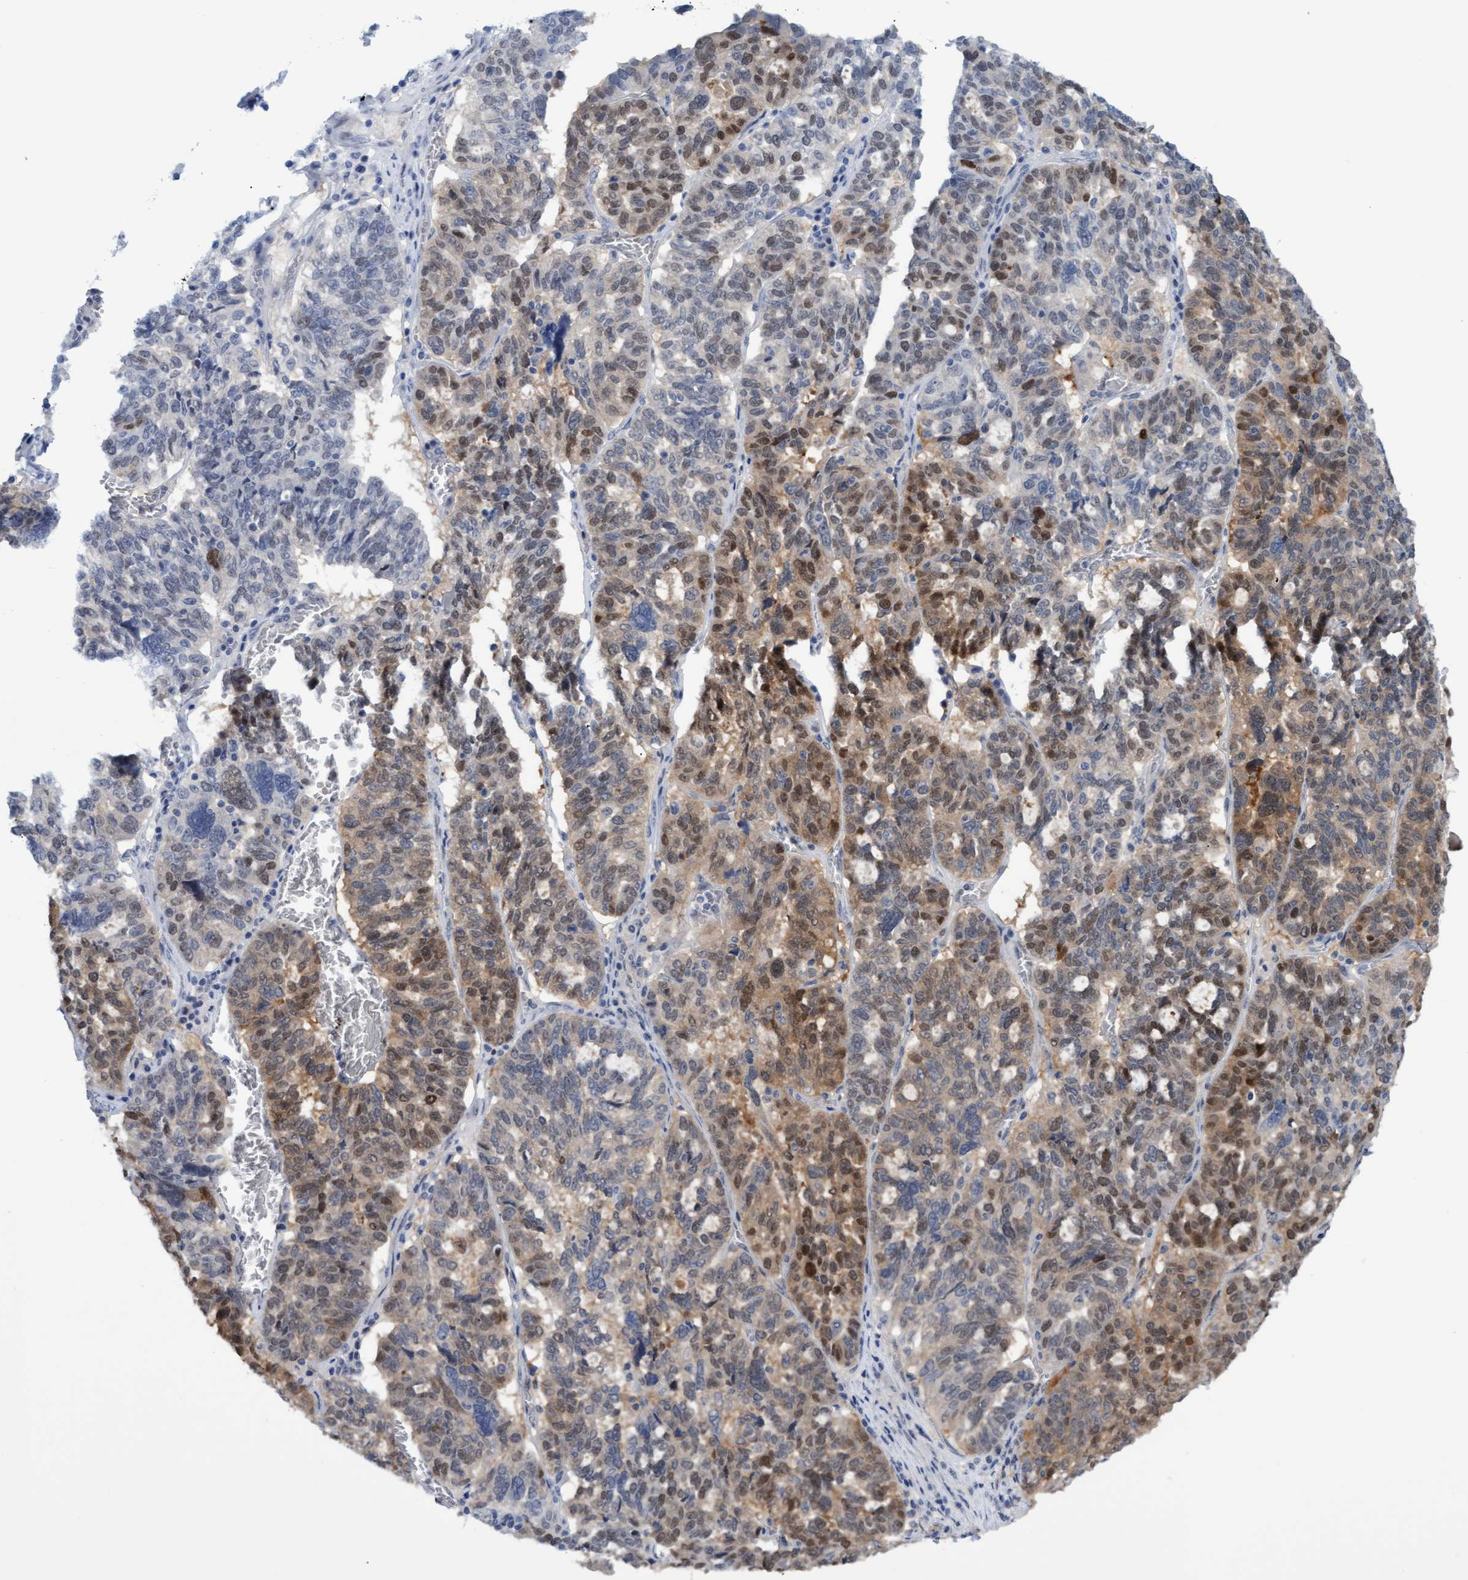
{"staining": {"intensity": "moderate", "quantity": "25%-75%", "location": "nuclear"}, "tissue": "ovarian cancer", "cell_type": "Tumor cells", "image_type": "cancer", "snomed": [{"axis": "morphology", "description": "Cystadenocarcinoma, serous, NOS"}, {"axis": "topography", "description": "Ovary"}], "caption": "Immunohistochemistry (IHC) staining of ovarian serous cystadenocarcinoma, which exhibits medium levels of moderate nuclear positivity in approximately 25%-75% of tumor cells indicating moderate nuclear protein staining. The staining was performed using DAB (3,3'-diaminobenzidine) (brown) for protein detection and nuclei were counterstained in hematoxylin (blue).", "gene": "PINX1", "patient": {"sex": "female", "age": 59}}